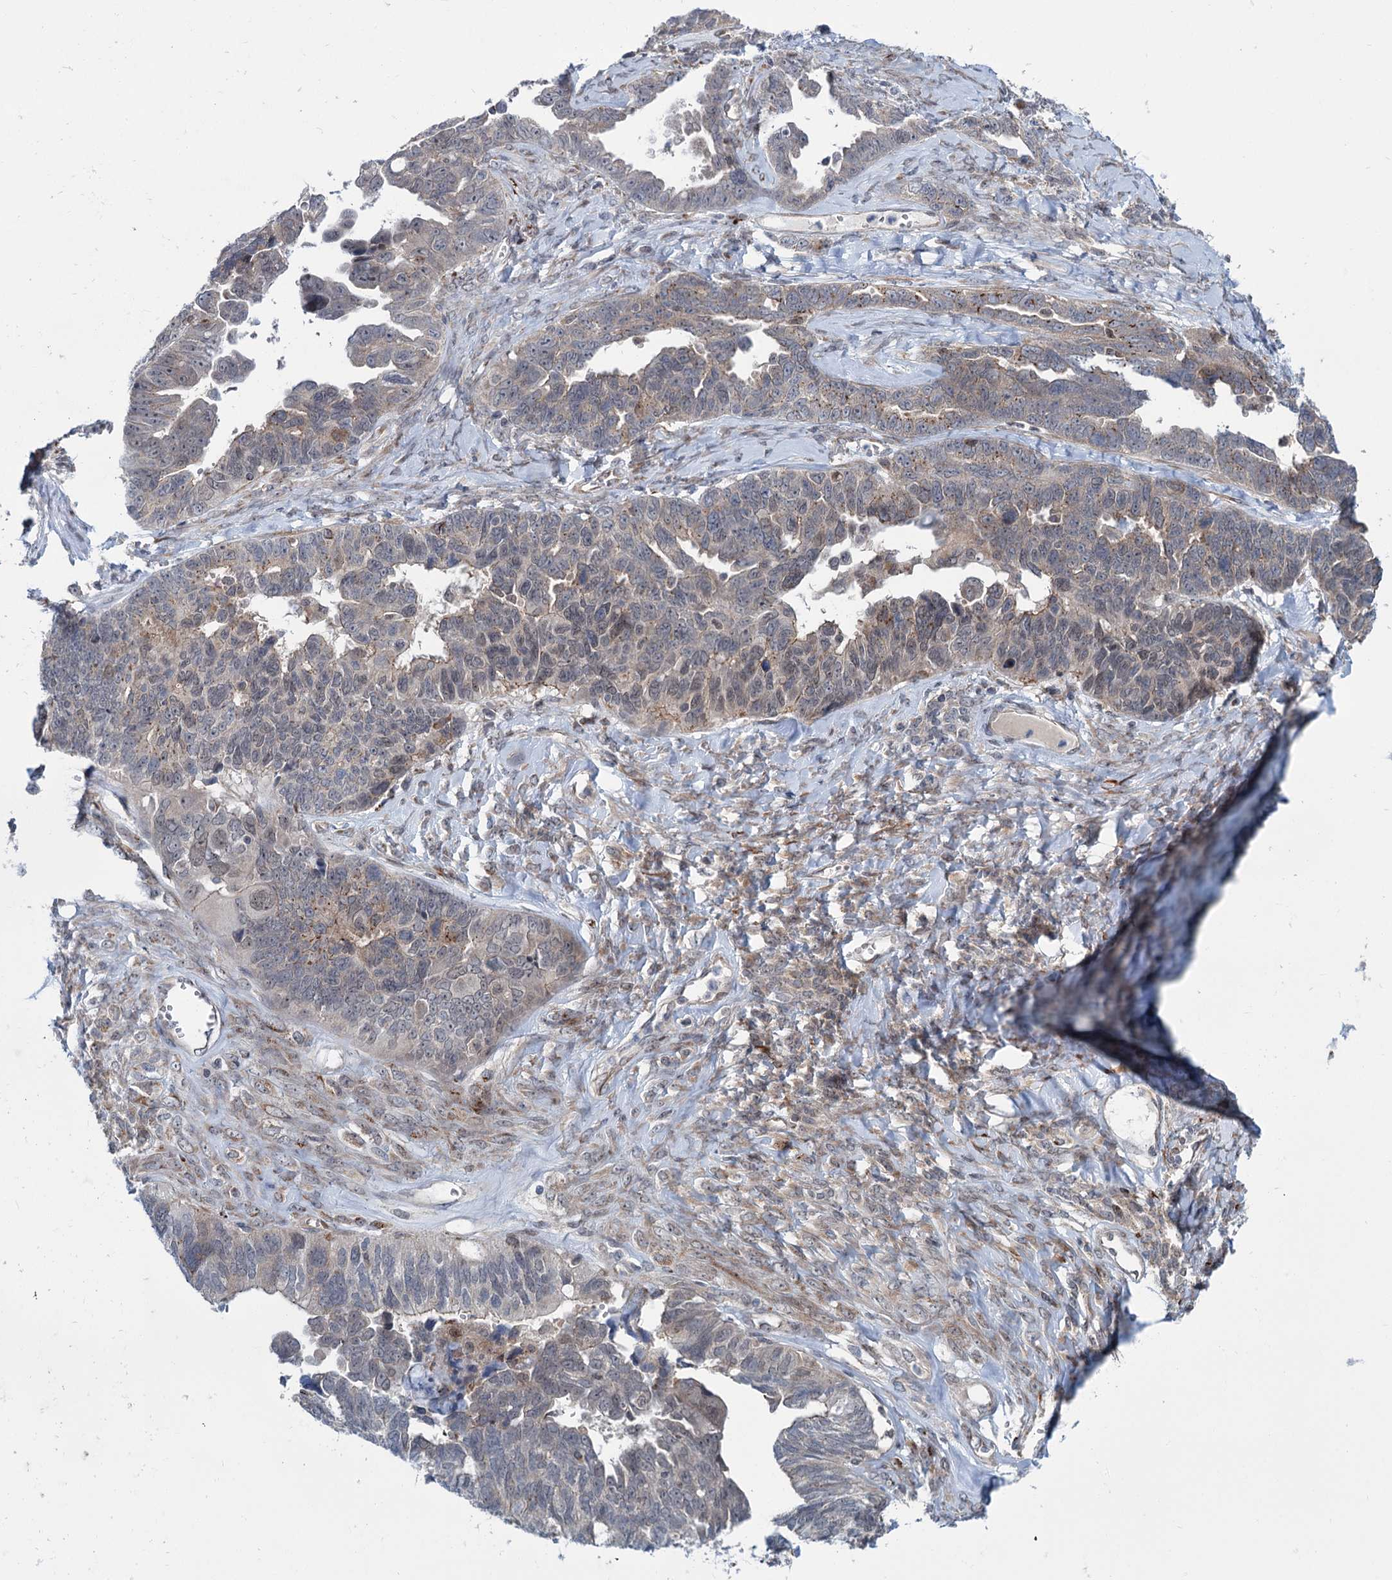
{"staining": {"intensity": "negative", "quantity": "none", "location": "none"}, "tissue": "ovarian cancer", "cell_type": "Tumor cells", "image_type": "cancer", "snomed": [{"axis": "morphology", "description": "Cystadenocarcinoma, serous, NOS"}, {"axis": "topography", "description": "Ovary"}], "caption": "An immunohistochemistry micrograph of ovarian cancer (serous cystadenocarcinoma) is shown. There is no staining in tumor cells of ovarian cancer (serous cystadenocarcinoma).", "gene": "ELP4", "patient": {"sex": "female", "age": 79}}